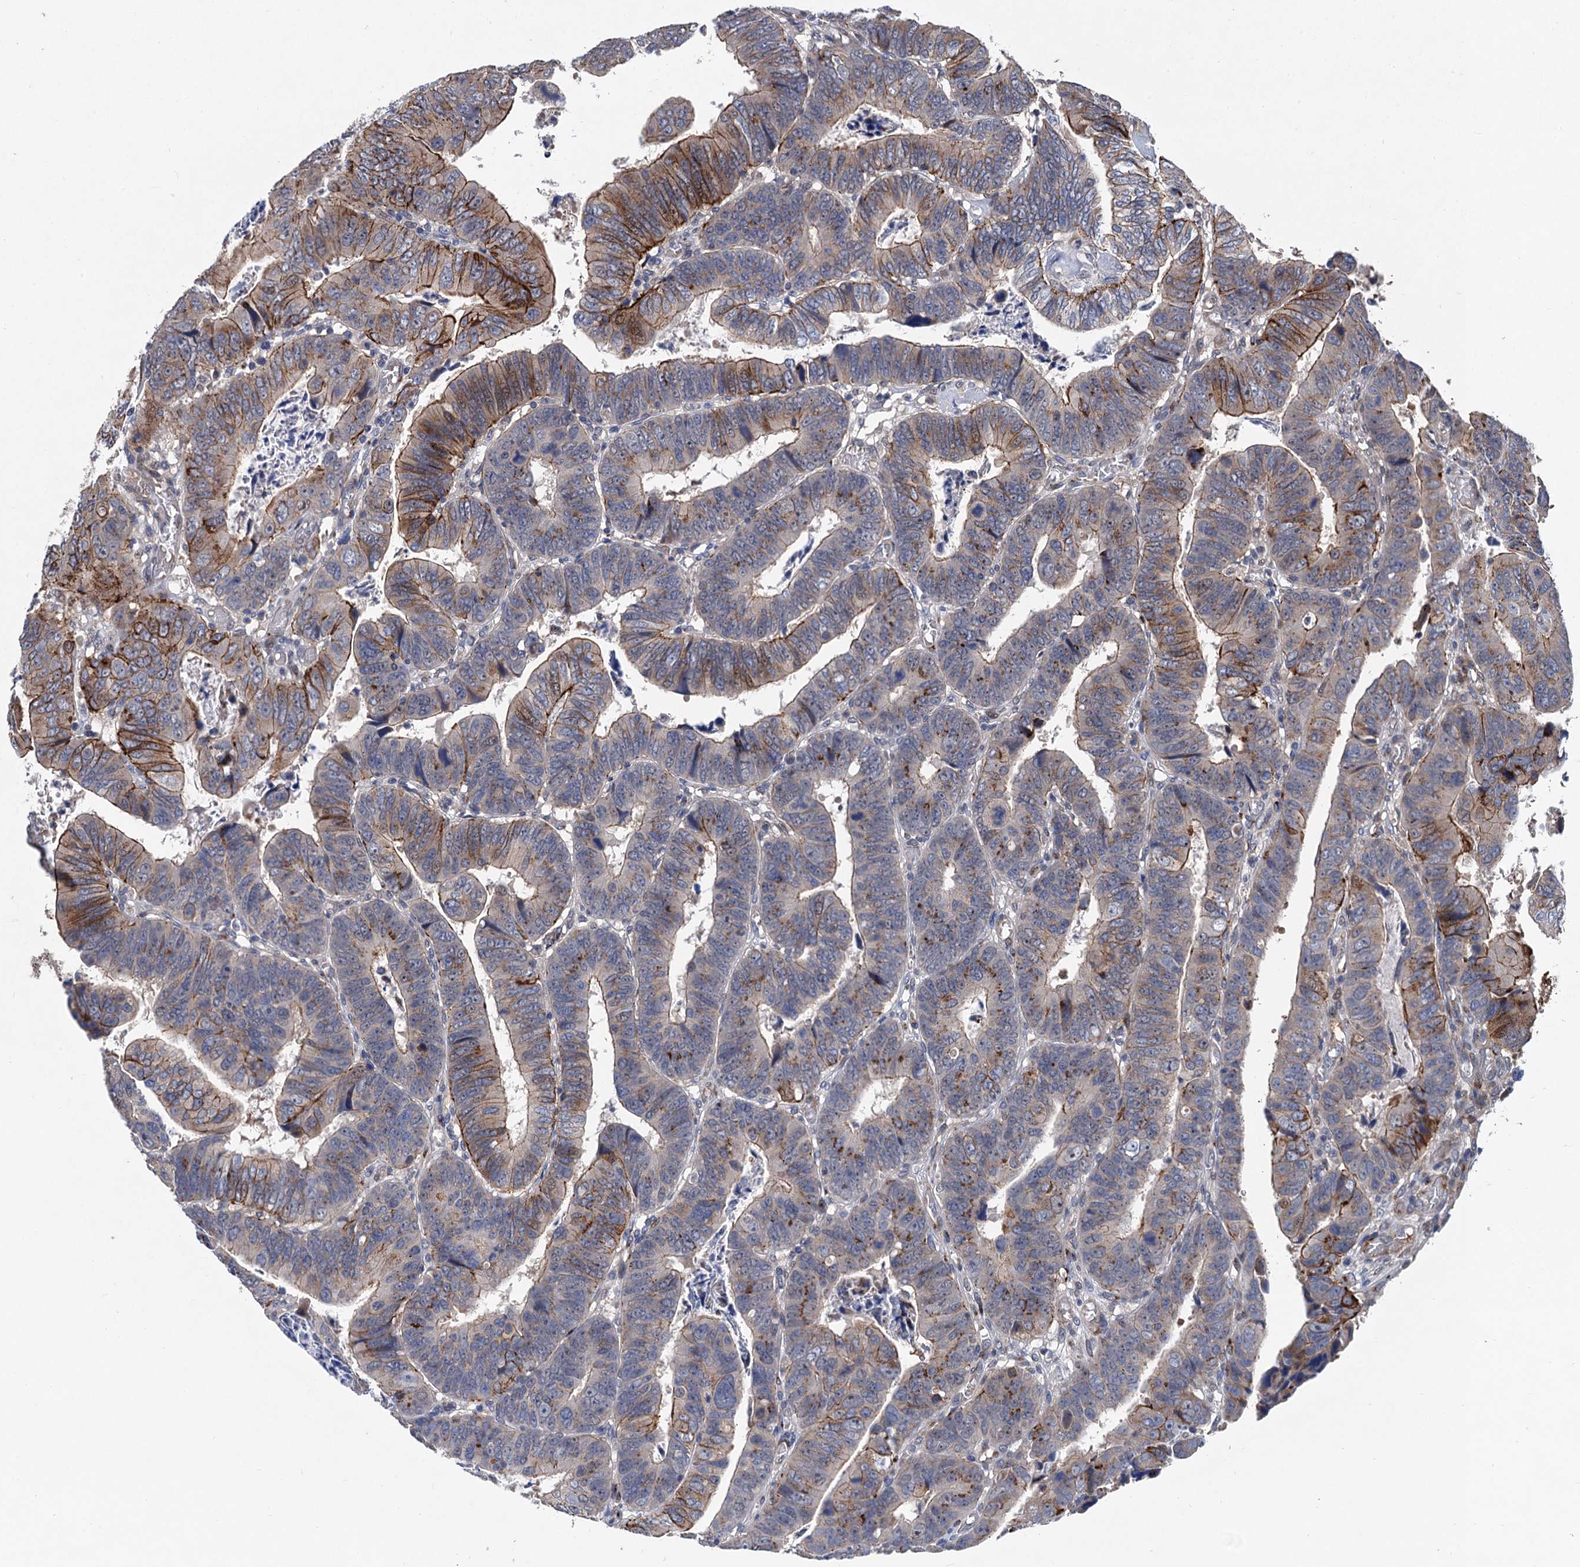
{"staining": {"intensity": "strong", "quantity": "25%-75%", "location": "cytoplasmic/membranous"}, "tissue": "colorectal cancer", "cell_type": "Tumor cells", "image_type": "cancer", "snomed": [{"axis": "morphology", "description": "Normal tissue, NOS"}, {"axis": "morphology", "description": "Adenocarcinoma, NOS"}, {"axis": "topography", "description": "Rectum"}], "caption": "A brown stain shows strong cytoplasmic/membranous positivity of a protein in colorectal cancer tumor cells.", "gene": "TRAF7", "patient": {"sex": "female", "age": 65}}